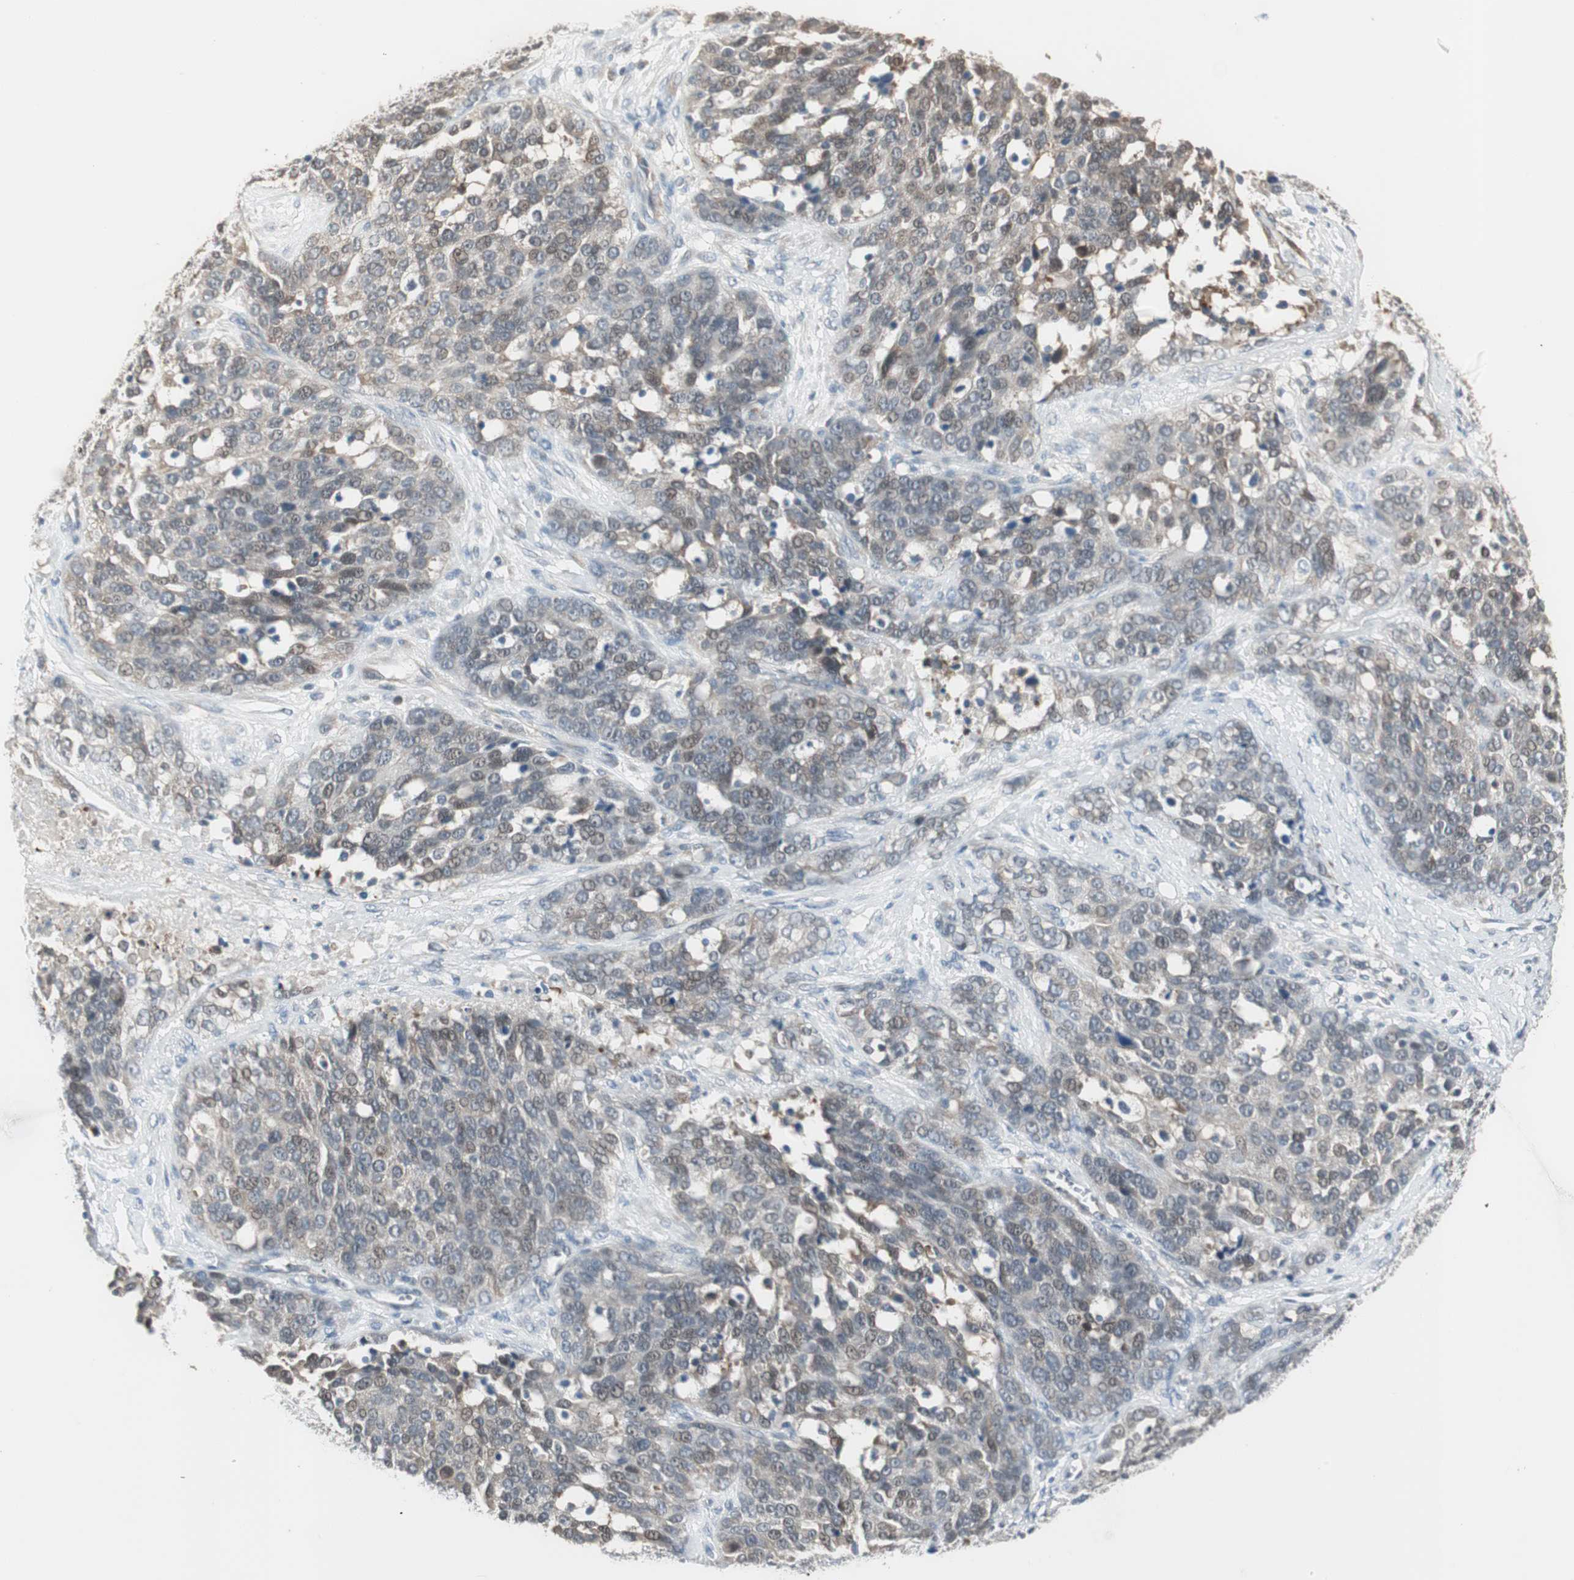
{"staining": {"intensity": "moderate", "quantity": "25%-75%", "location": "cytoplasmic/membranous,nuclear"}, "tissue": "ovarian cancer", "cell_type": "Tumor cells", "image_type": "cancer", "snomed": [{"axis": "morphology", "description": "Cystadenocarcinoma, serous, NOS"}, {"axis": "topography", "description": "Ovary"}], "caption": "A brown stain shows moderate cytoplasmic/membranous and nuclear staining of a protein in human serous cystadenocarcinoma (ovarian) tumor cells. Using DAB (3,3'-diaminobenzidine) (brown) and hematoxylin (blue) stains, captured at high magnification using brightfield microscopy.", "gene": "PDZK1", "patient": {"sex": "female", "age": 44}}